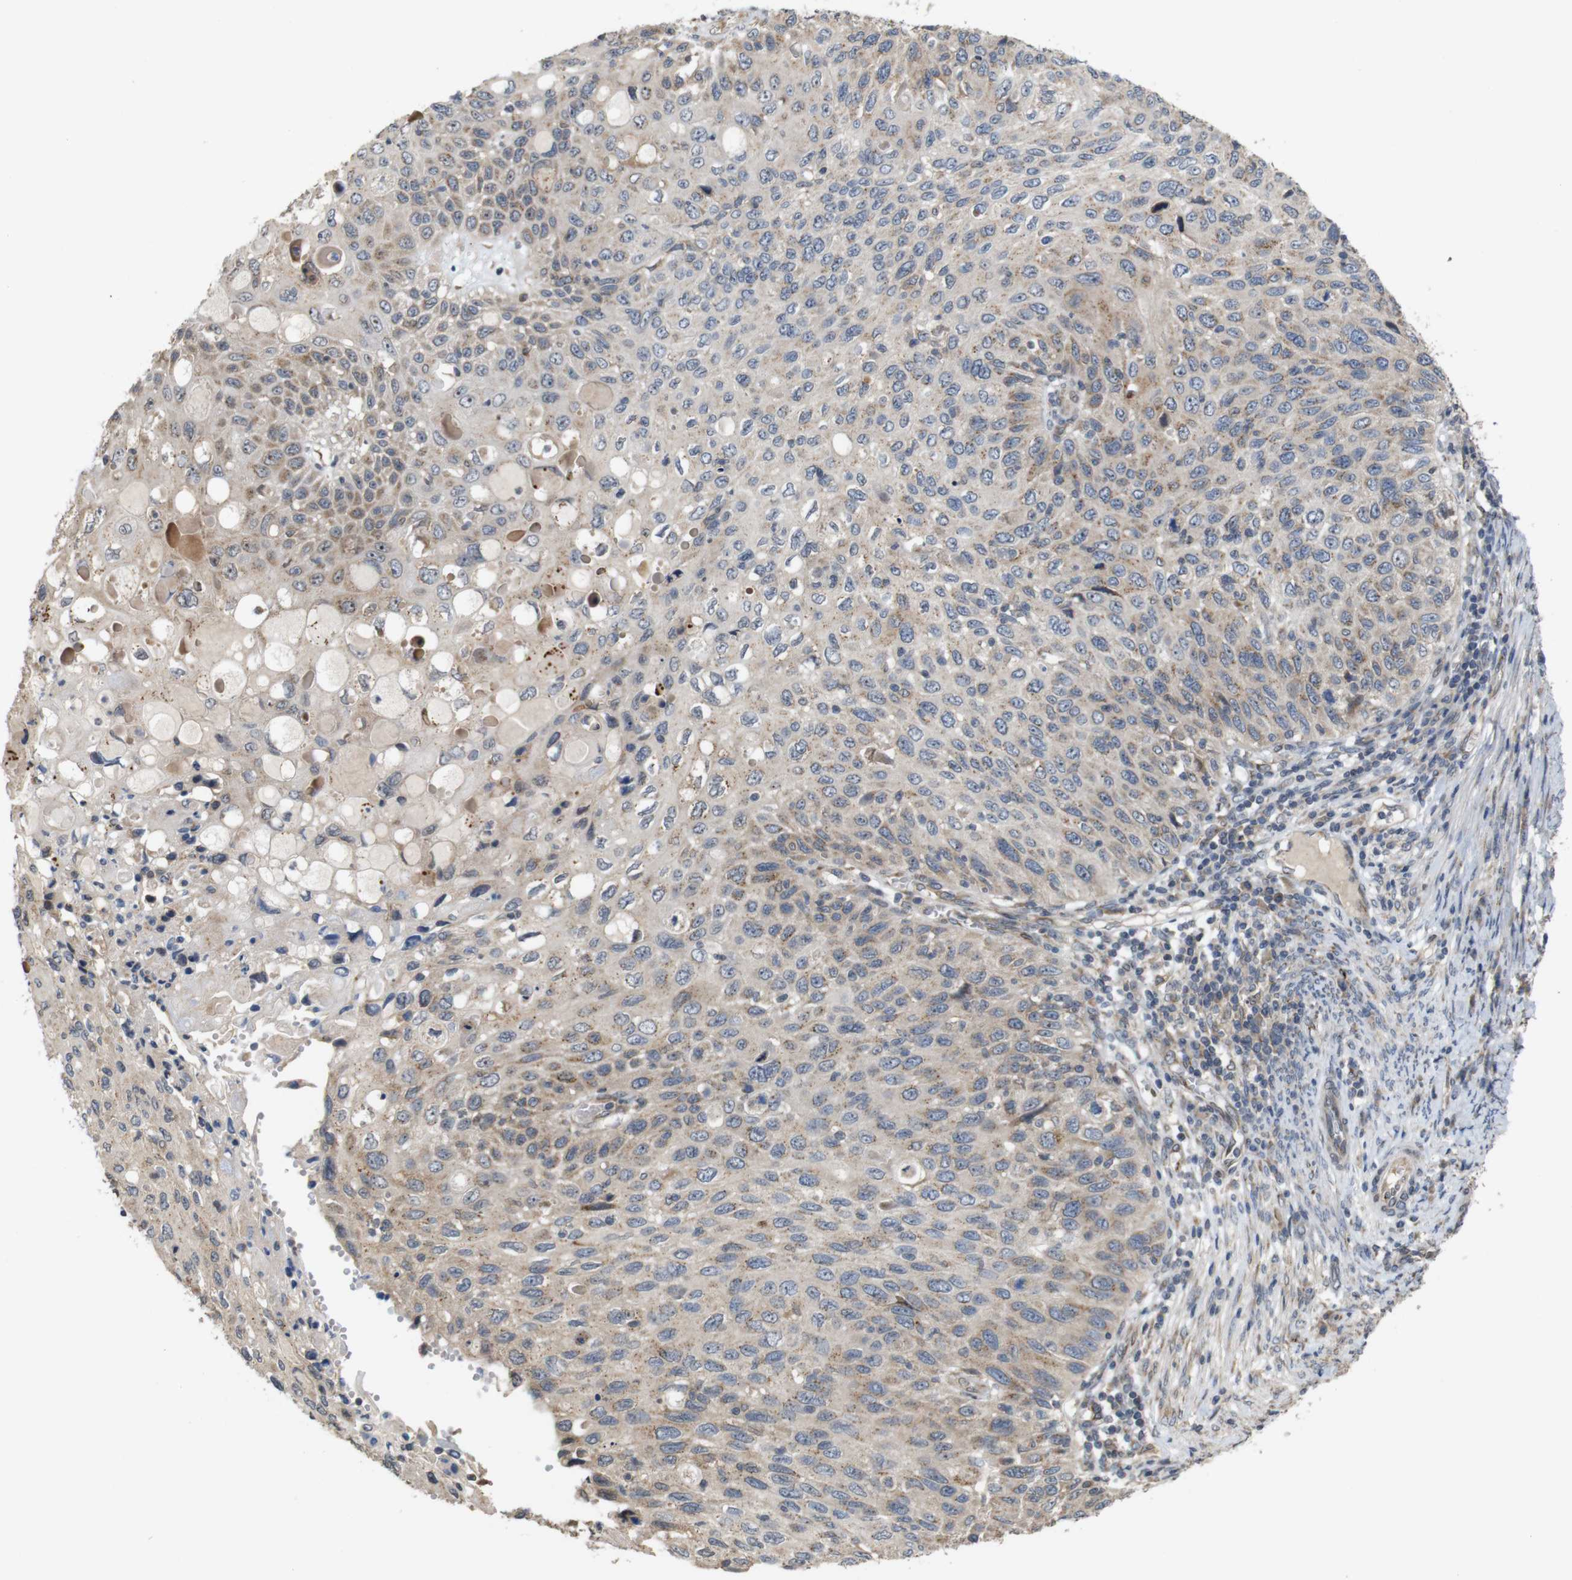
{"staining": {"intensity": "weak", "quantity": ">75%", "location": "cytoplasmic/membranous"}, "tissue": "cervical cancer", "cell_type": "Tumor cells", "image_type": "cancer", "snomed": [{"axis": "morphology", "description": "Squamous cell carcinoma, NOS"}, {"axis": "topography", "description": "Cervix"}], "caption": "This micrograph exhibits immunohistochemistry staining of human cervical squamous cell carcinoma, with low weak cytoplasmic/membranous expression in approximately >75% of tumor cells.", "gene": "EFCAB14", "patient": {"sex": "female", "age": 70}}